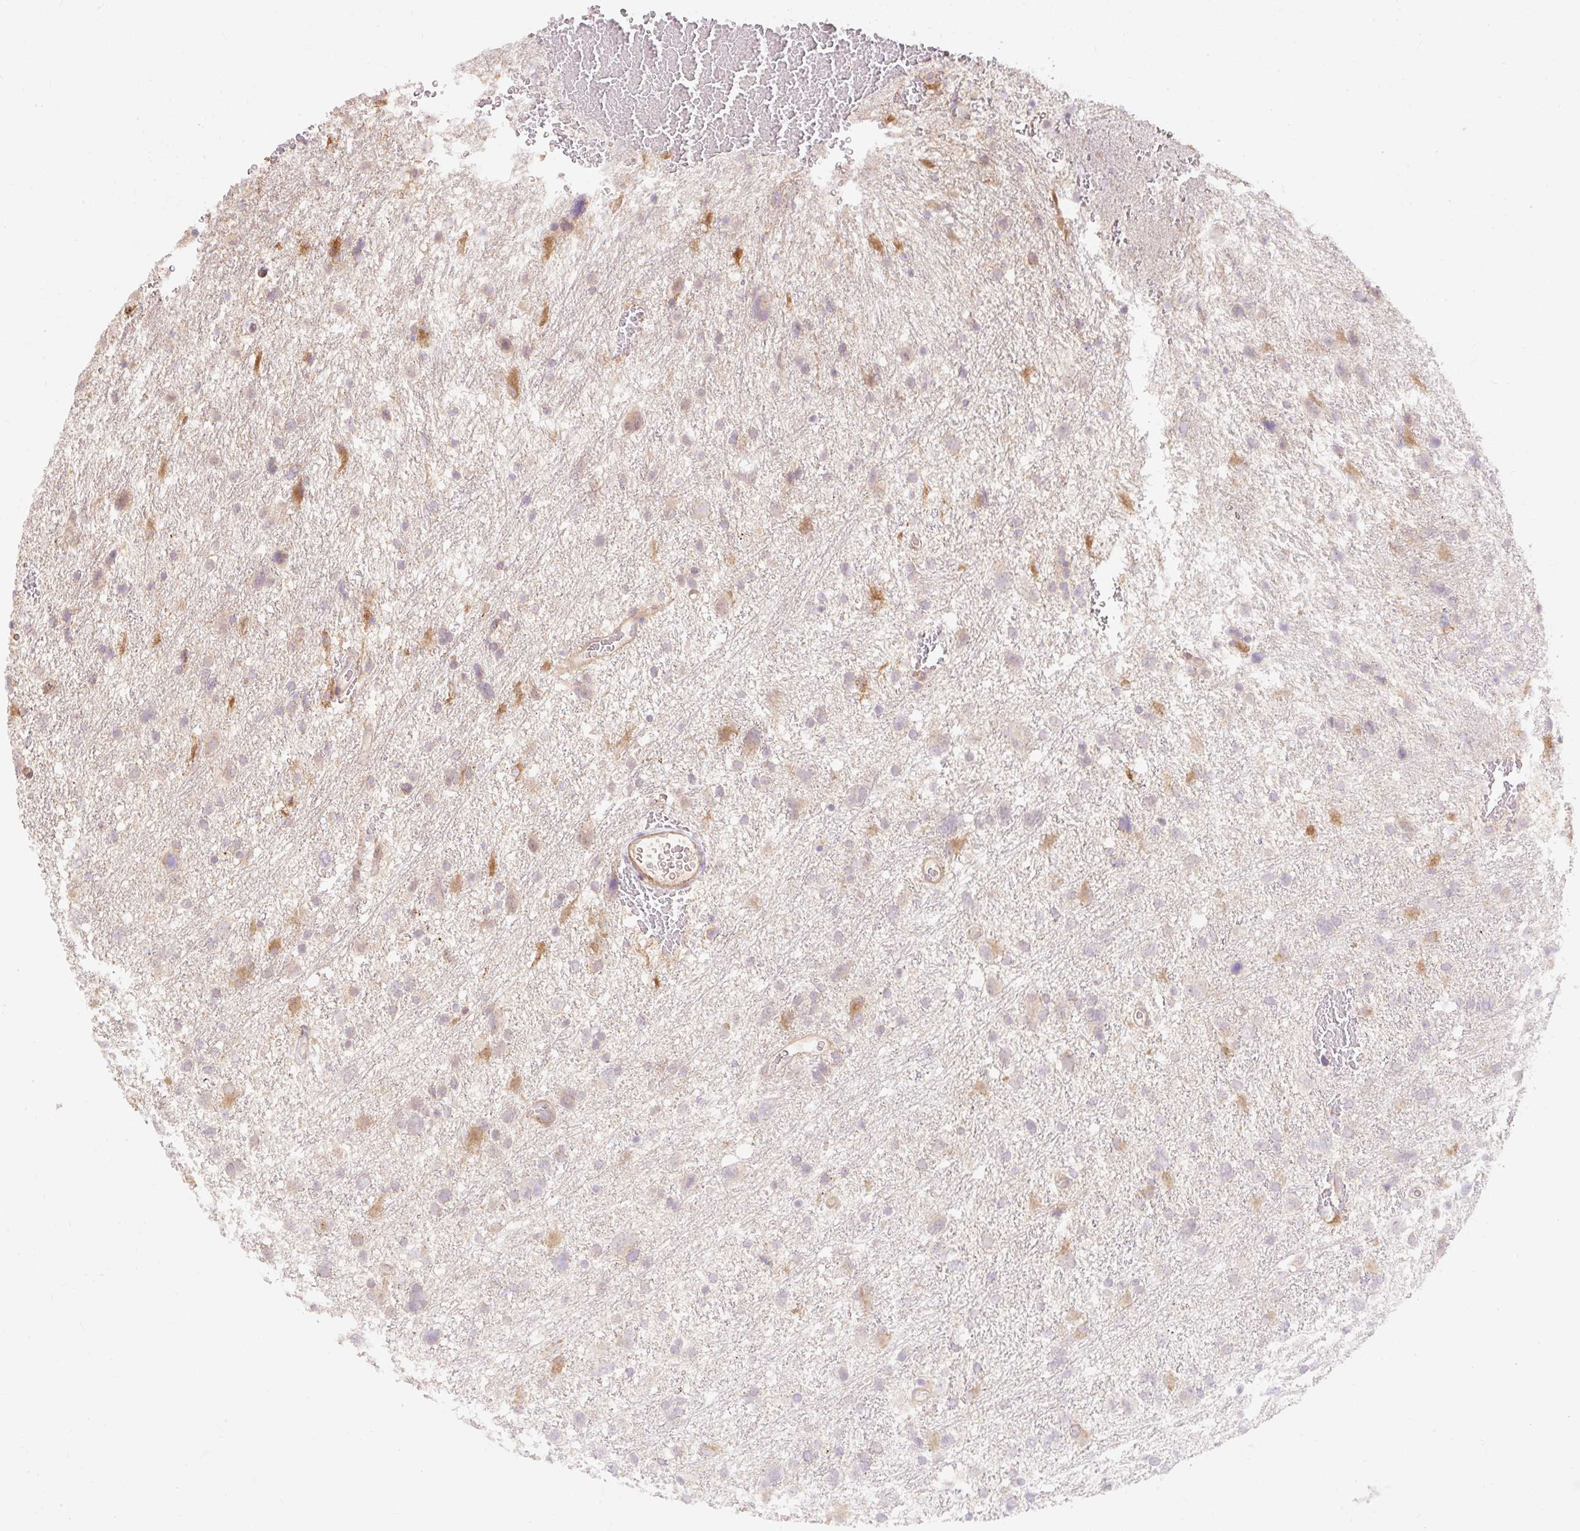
{"staining": {"intensity": "moderate", "quantity": "<25%", "location": "cytoplasmic/membranous"}, "tissue": "glioma", "cell_type": "Tumor cells", "image_type": "cancer", "snomed": [{"axis": "morphology", "description": "Glioma, malignant, High grade"}, {"axis": "topography", "description": "Brain"}], "caption": "Tumor cells demonstrate low levels of moderate cytoplasmic/membranous positivity in about <25% of cells in human malignant glioma (high-grade).", "gene": "EMC10", "patient": {"sex": "male", "age": 61}}